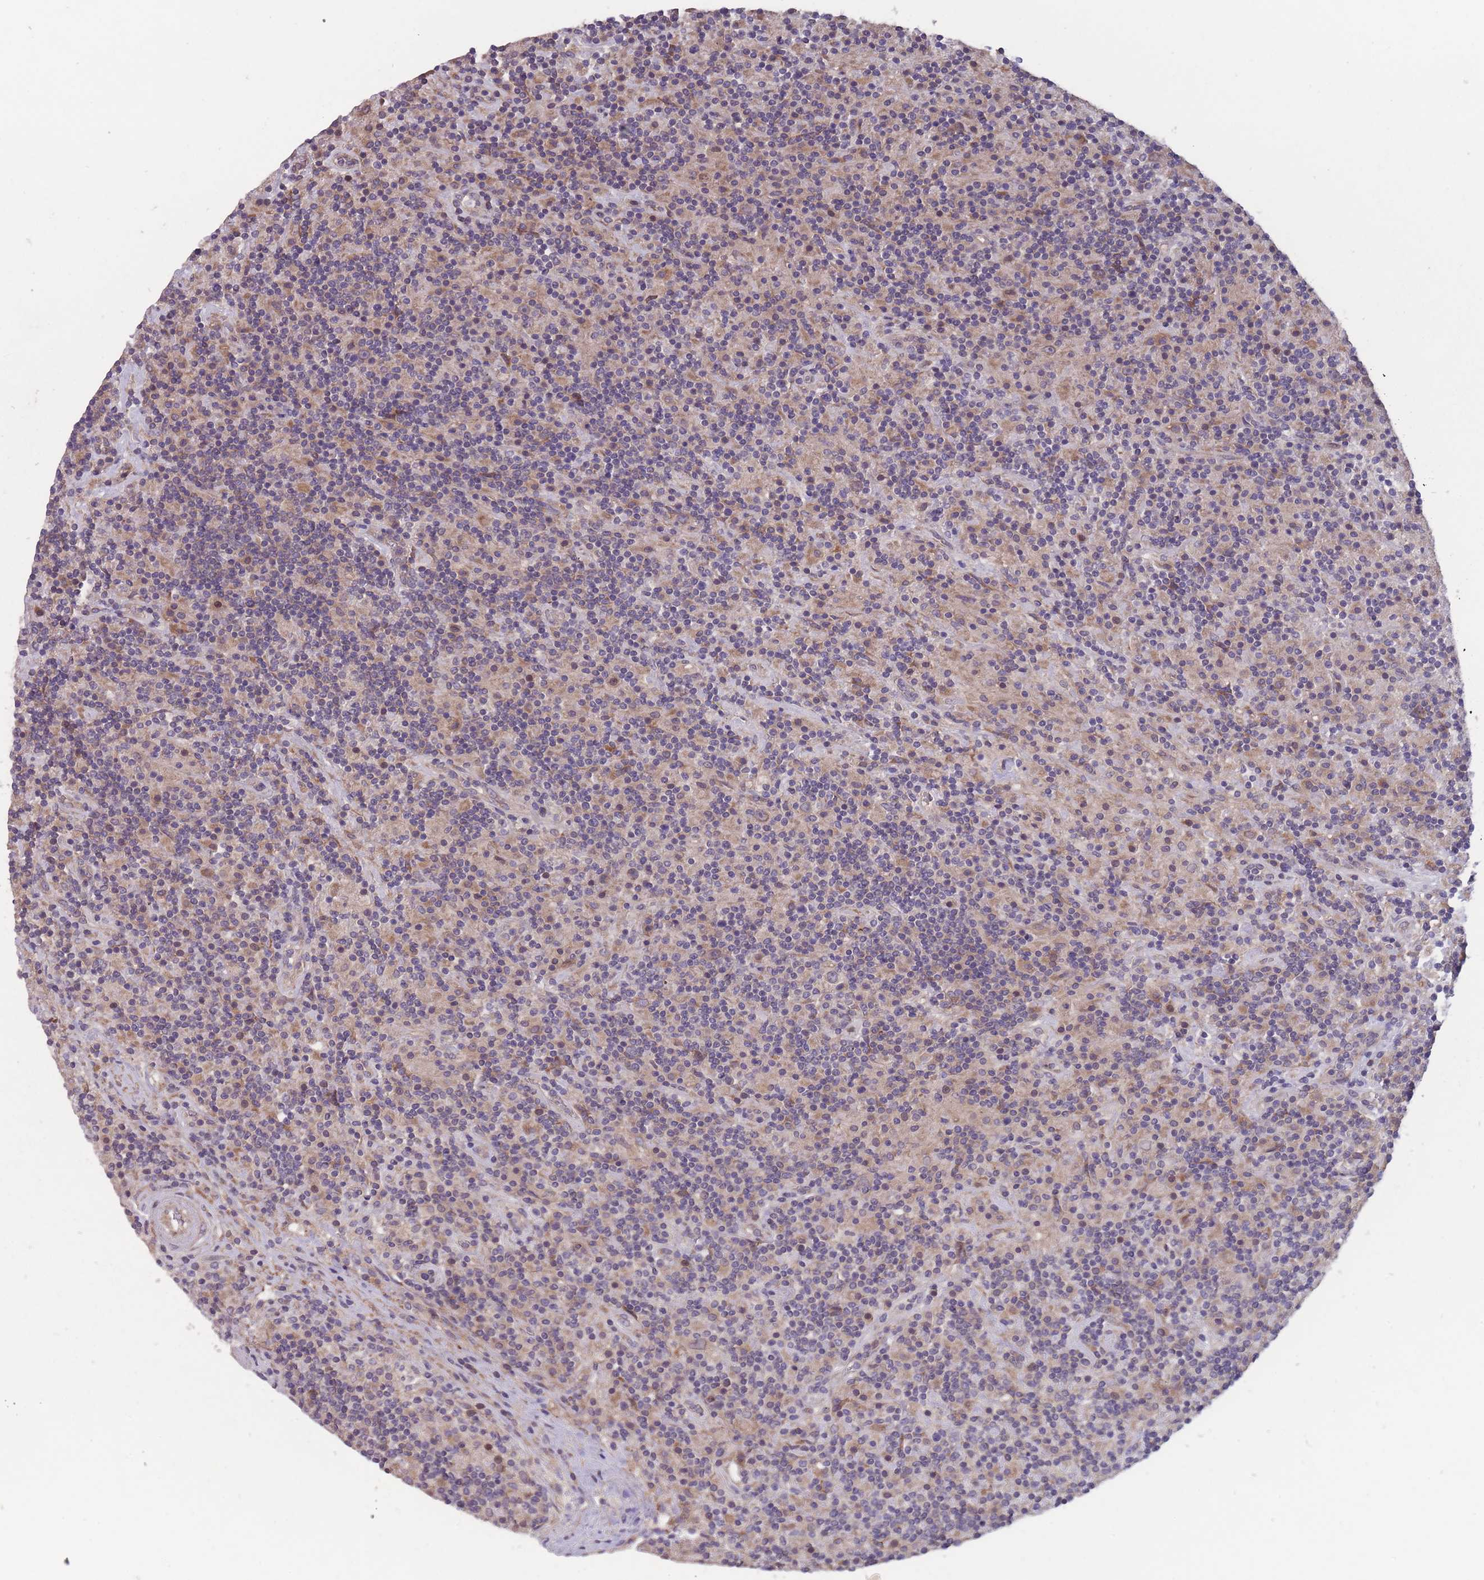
{"staining": {"intensity": "negative", "quantity": "none", "location": "none"}, "tissue": "lymphoma", "cell_type": "Tumor cells", "image_type": "cancer", "snomed": [{"axis": "morphology", "description": "Hodgkin's disease, NOS"}, {"axis": "topography", "description": "Lymph node"}], "caption": "Hodgkin's disease was stained to show a protein in brown. There is no significant positivity in tumor cells.", "gene": "ITPKC", "patient": {"sex": "male", "age": 70}}